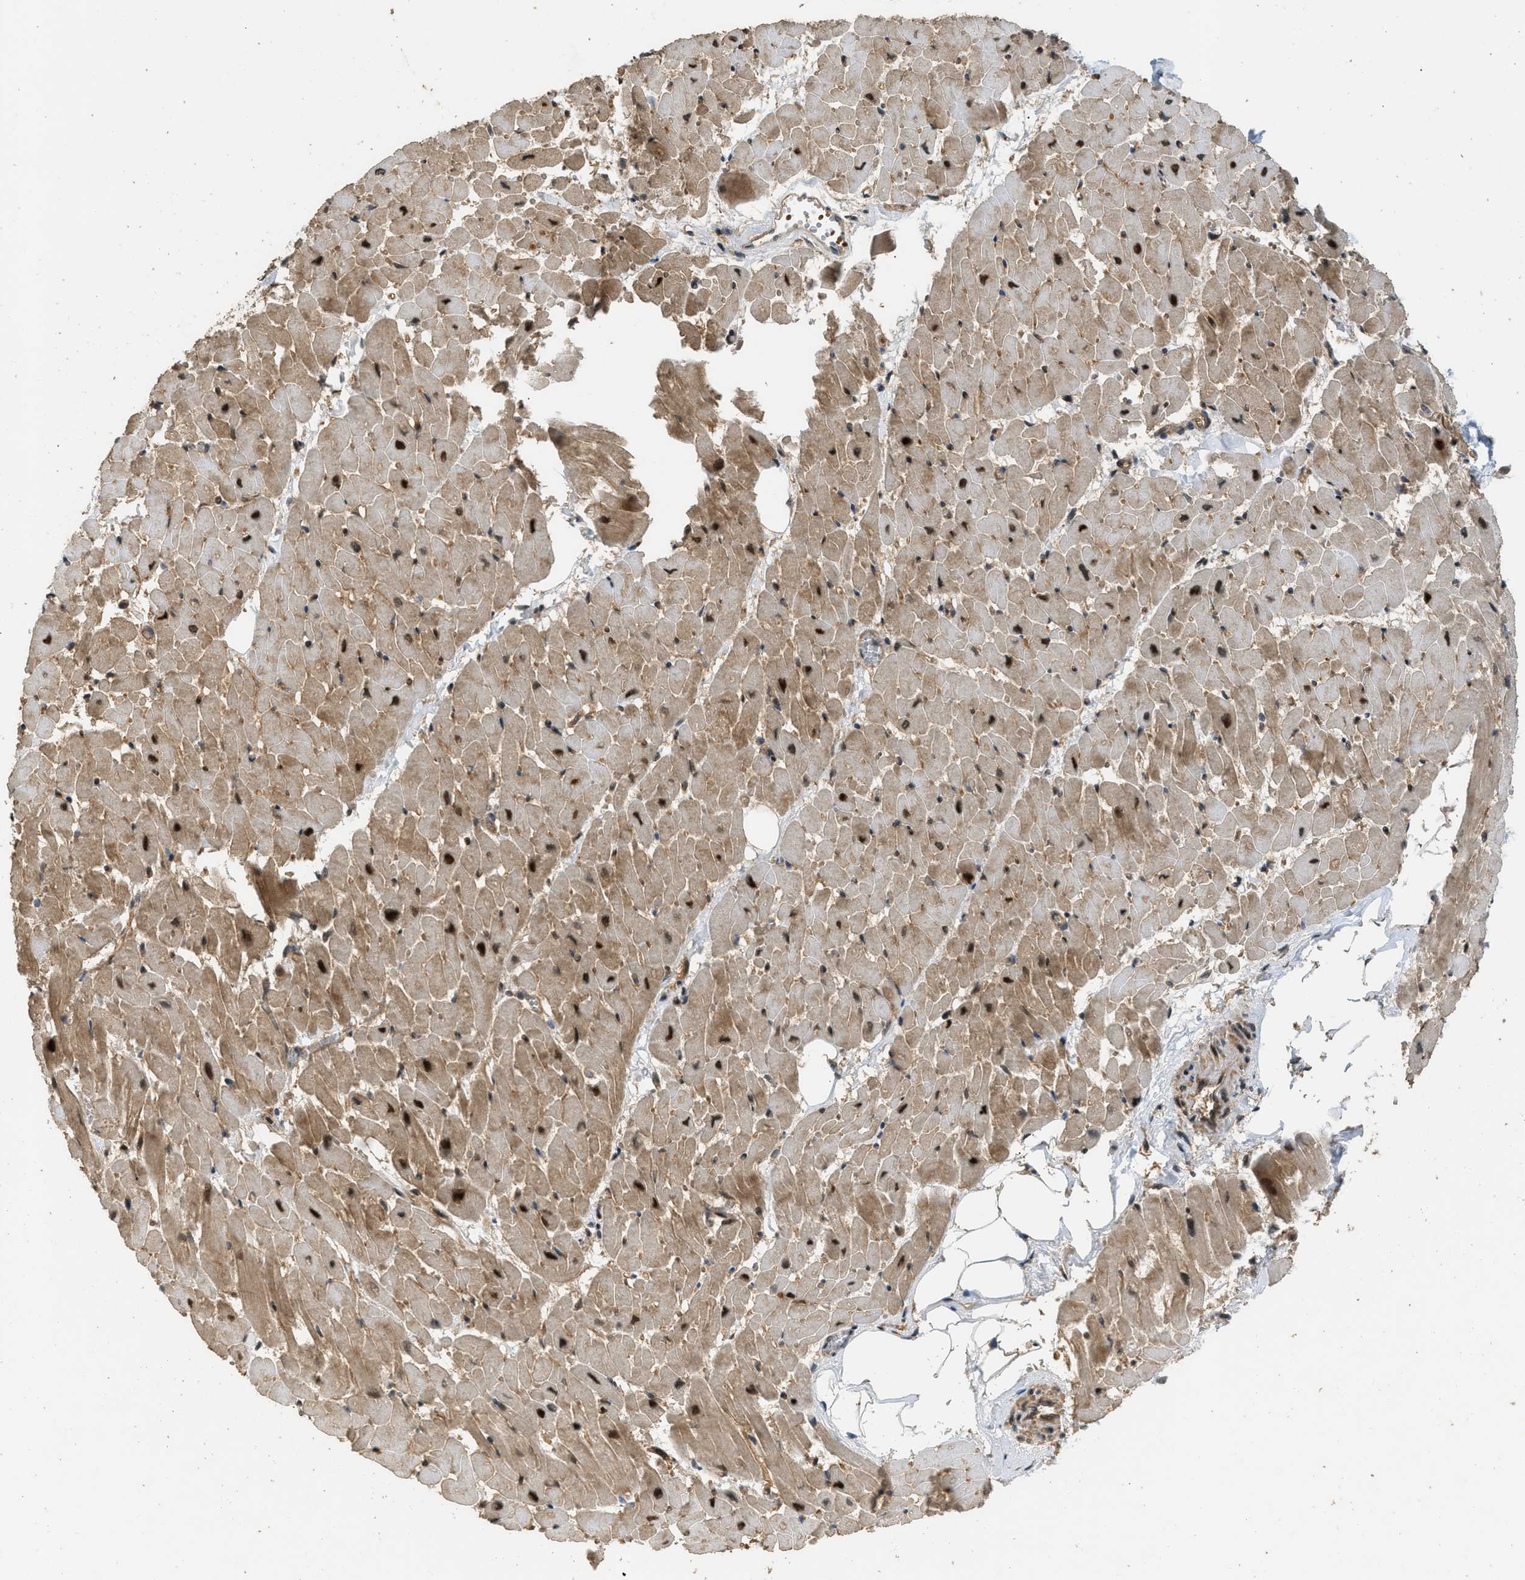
{"staining": {"intensity": "moderate", "quantity": ">75%", "location": "cytoplasmic/membranous,nuclear"}, "tissue": "heart muscle", "cell_type": "Cardiomyocytes", "image_type": "normal", "snomed": [{"axis": "morphology", "description": "Normal tissue, NOS"}, {"axis": "topography", "description": "Heart"}], "caption": "Immunohistochemistry of normal heart muscle exhibits medium levels of moderate cytoplasmic/membranous,nuclear expression in approximately >75% of cardiomyocytes. The protein is shown in brown color, while the nuclei are stained blue.", "gene": "GET1", "patient": {"sex": "female", "age": 19}}